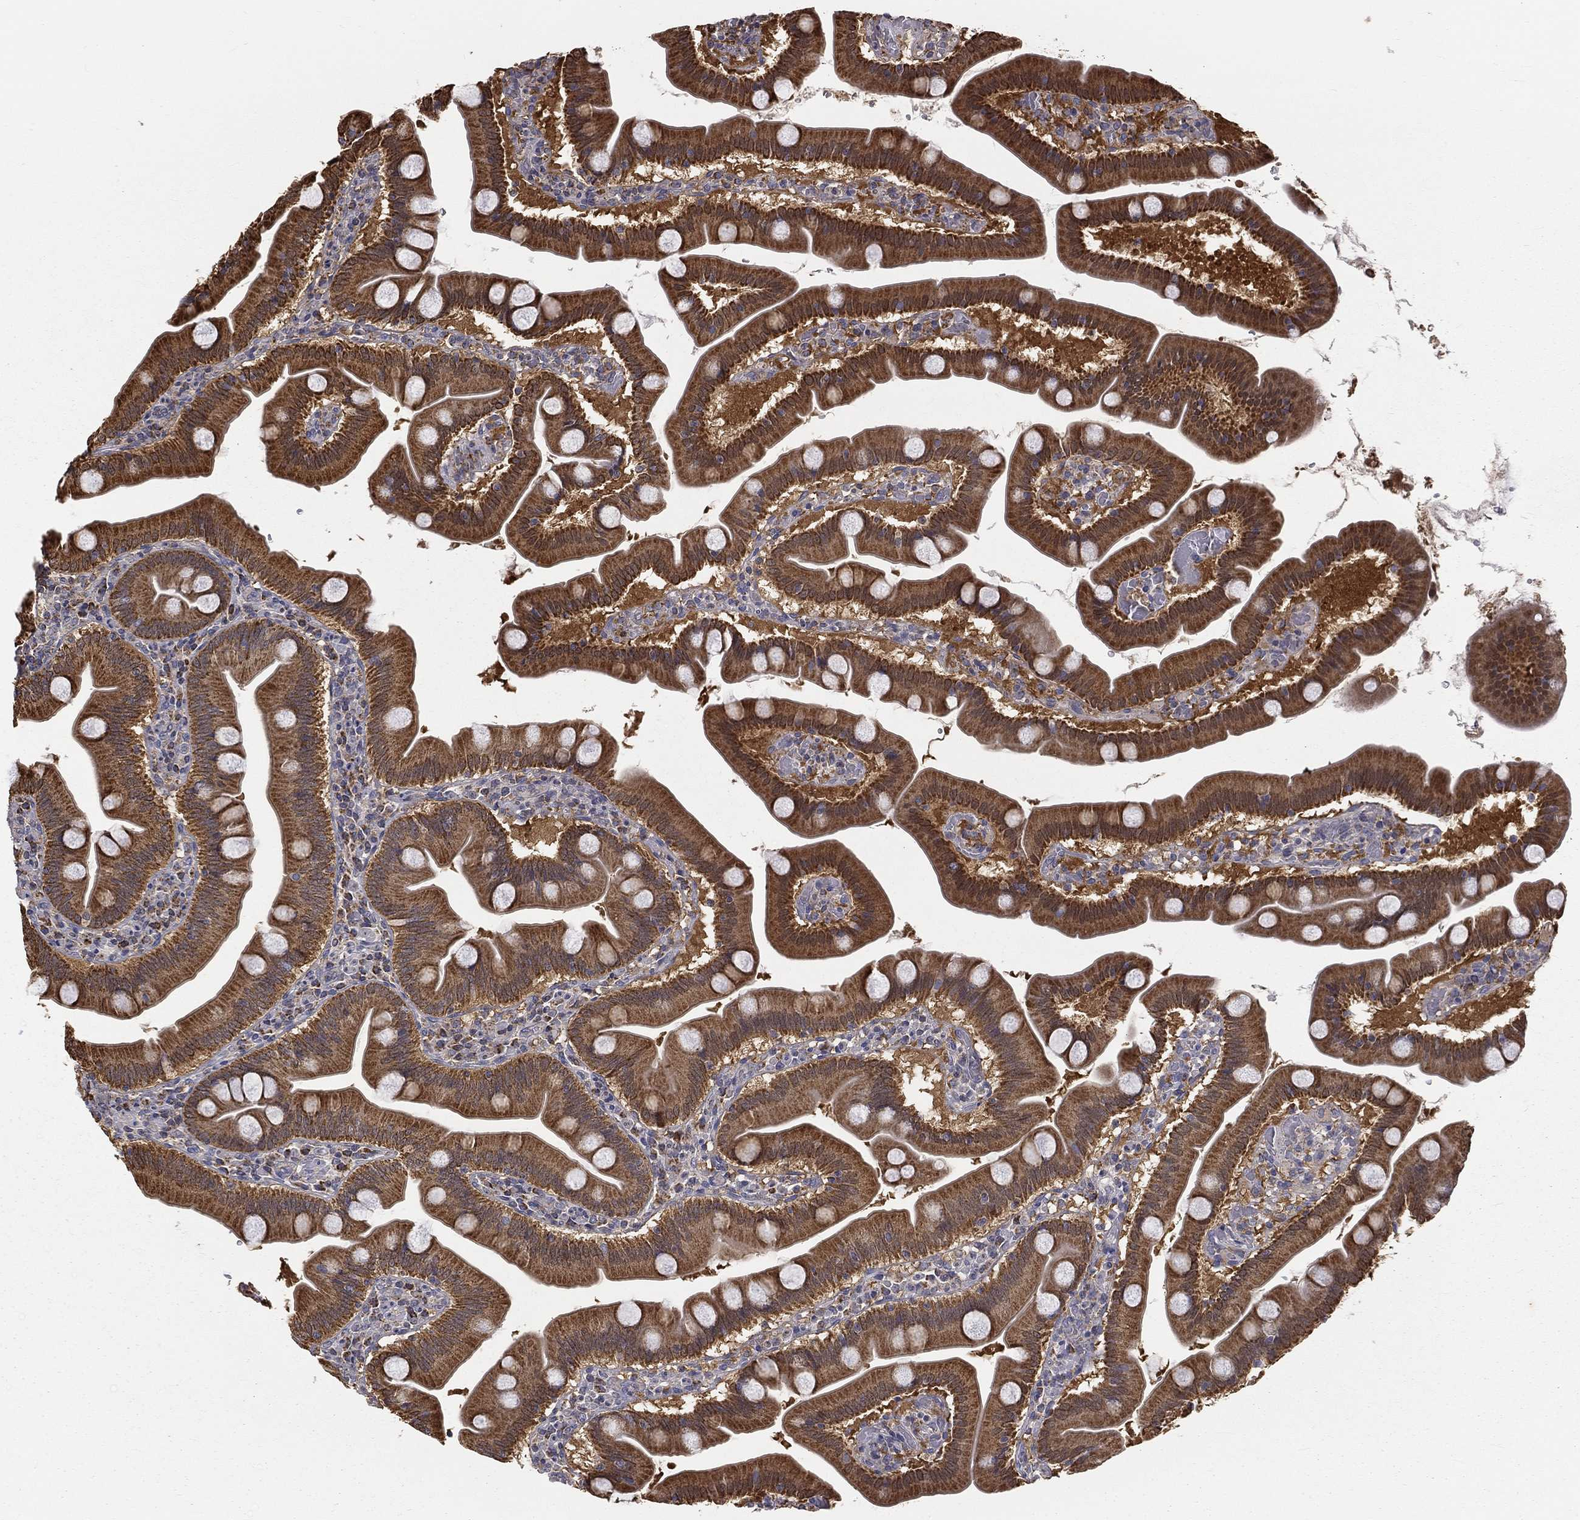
{"staining": {"intensity": "moderate", "quantity": ">75%", "location": "cytoplasmic/membranous"}, "tissue": "duodenum", "cell_type": "Glandular cells", "image_type": "normal", "snomed": [{"axis": "morphology", "description": "Normal tissue, NOS"}, {"axis": "topography", "description": "Duodenum"}], "caption": "Moderate cytoplasmic/membranous protein positivity is identified in approximately >75% of glandular cells in duodenum. (Brightfield microscopy of DAB IHC at high magnification).", "gene": "GPD1", "patient": {"sex": "male", "age": 59}}